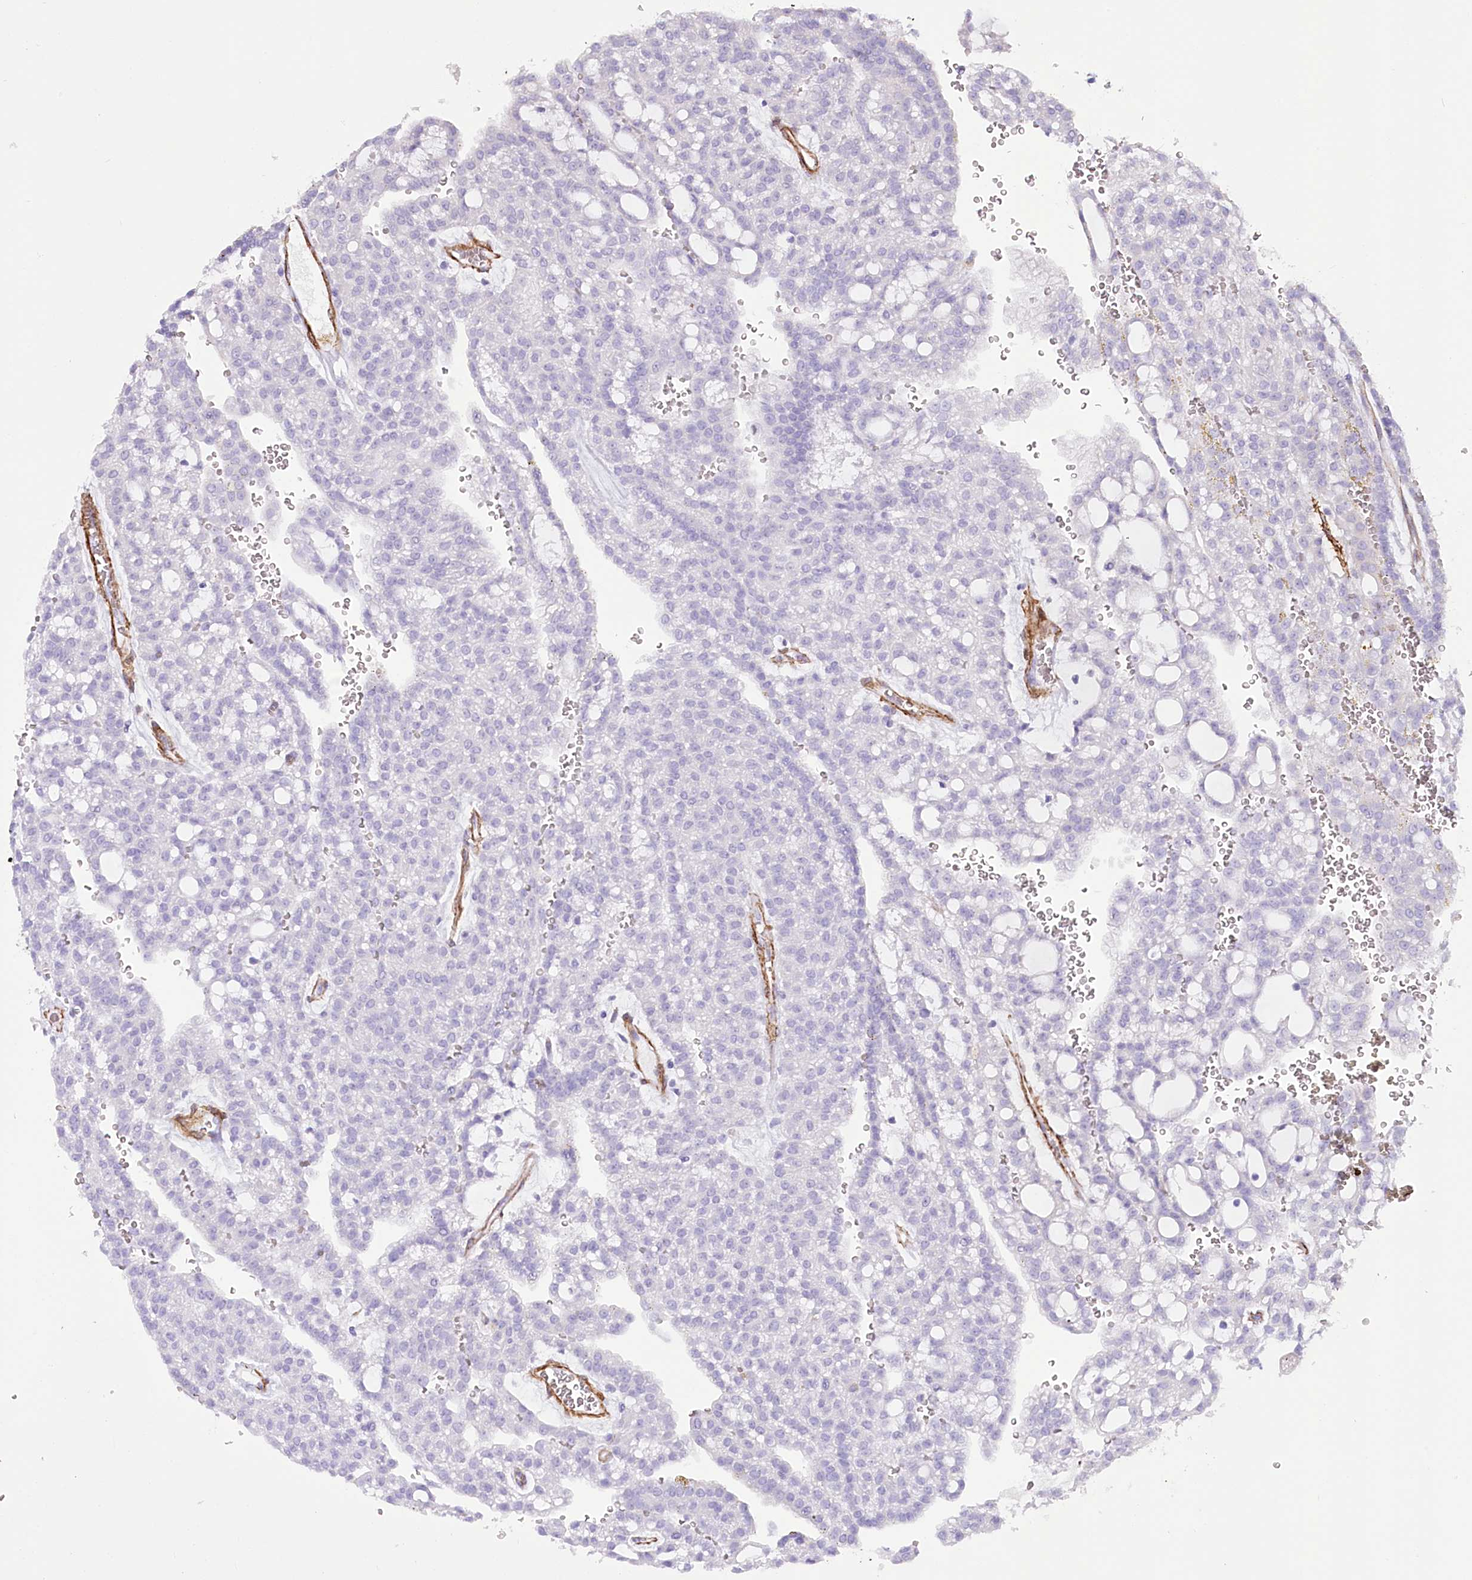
{"staining": {"intensity": "negative", "quantity": "none", "location": "none"}, "tissue": "renal cancer", "cell_type": "Tumor cells", "image_type": "cancer", "snomed": [{"axis": "morphology", "description": "Adenocarcinoma, NOS"}, {"axis": "topography", "description": "Kidney"}], "caption": "This is an IHC image of renal cancer (adenocarcinoma). There is no positivity in tumor cells.", "gene": "SYNPO2", "patient": {"sex": "male", "age": 63}}